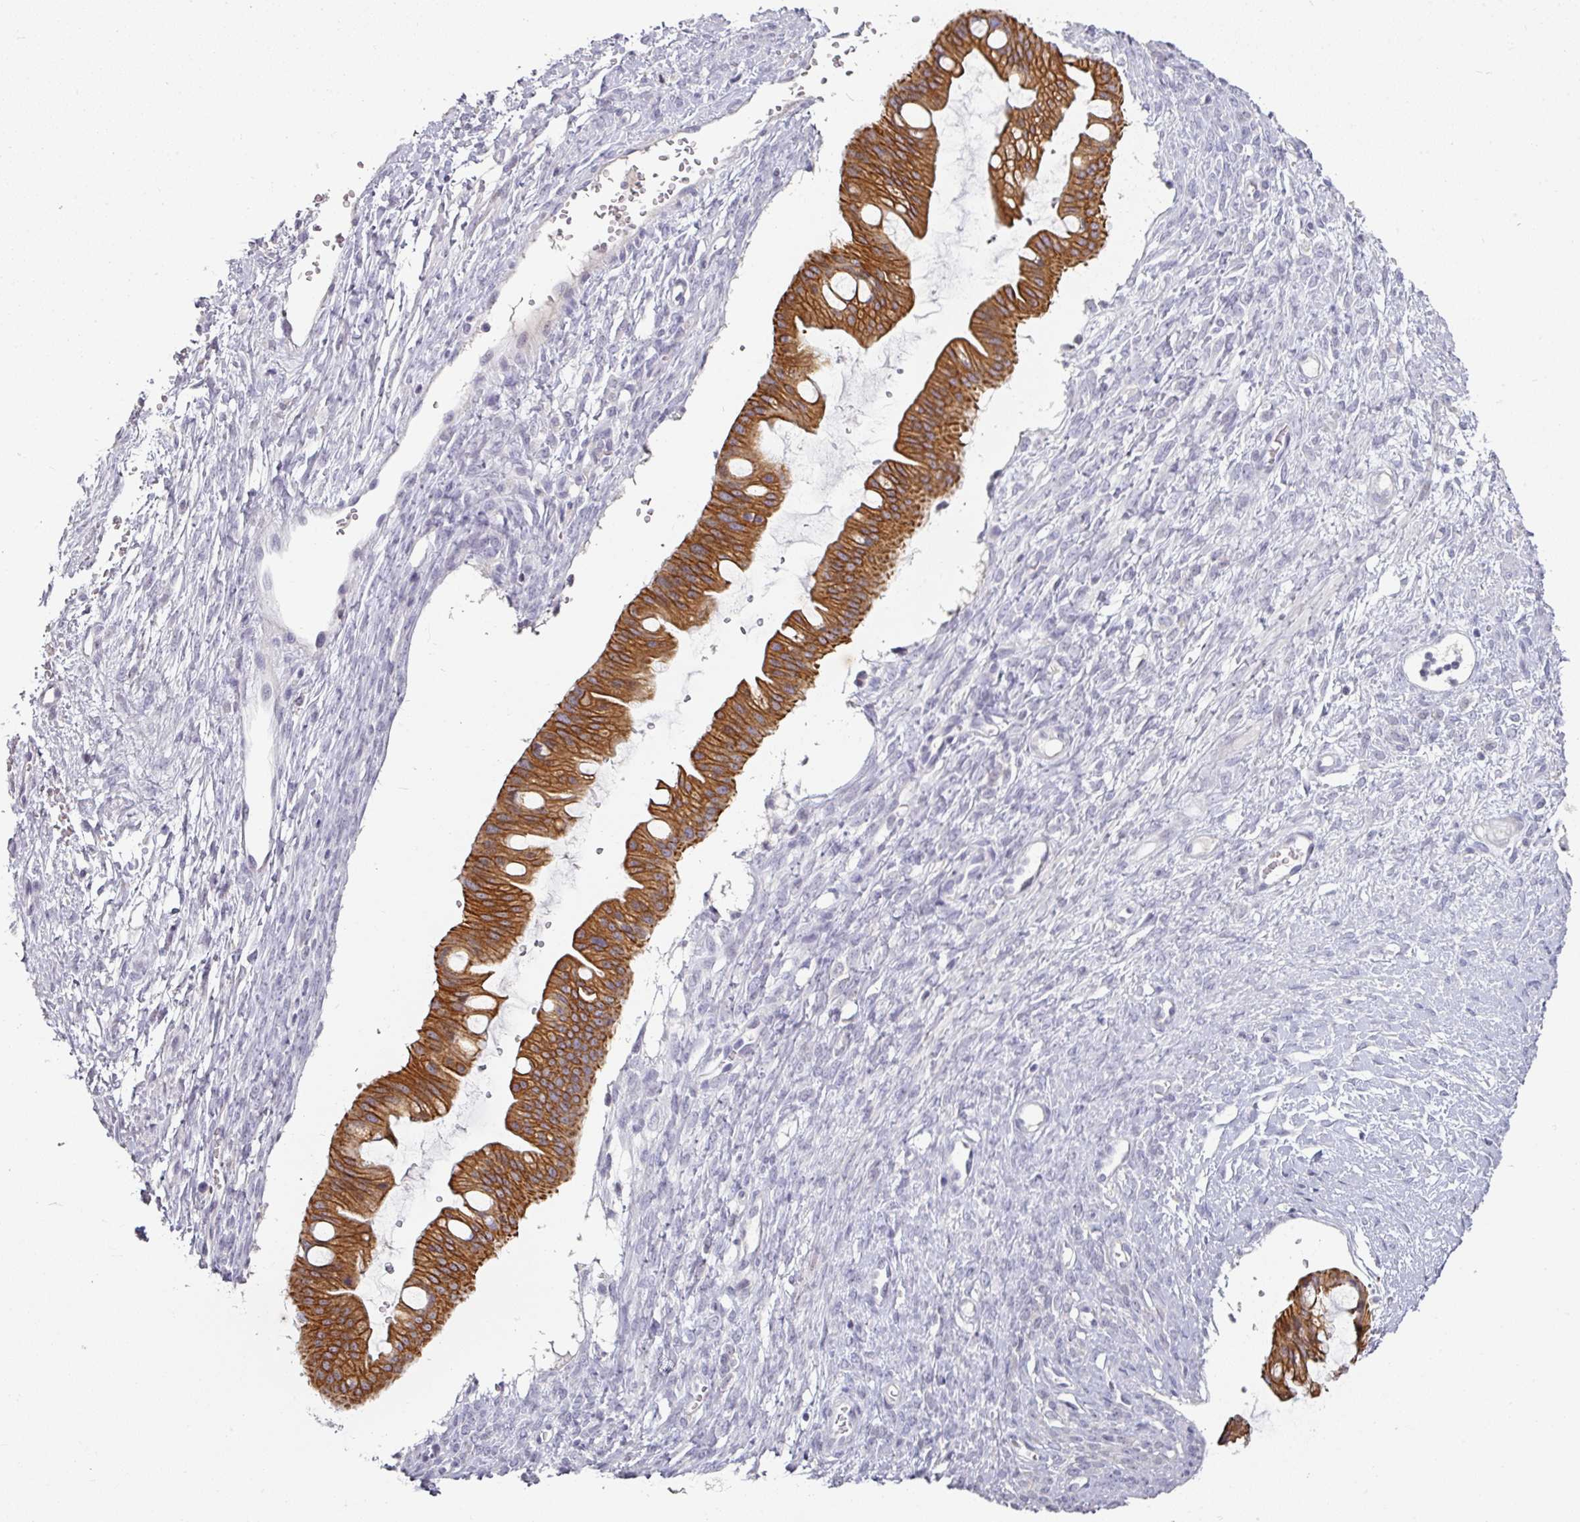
{"staining": {"intensity": "strong", "quantity": ">75%", "location": "cytoplasmic/membranous"}, "tissue": "ovarian cancer", "cell_type": "Tumor cells", "image_type": "cancer", "snomed": [{"axis": "morphology", "description": "Cystadenocarcinoma, mucinous, NOS"}, {"axis": "topography", "description": "Ovary"}], "caption": "An image showing strong cytoplasmic/membranous positivity in approximately >75% of tumor cells in ovarian mucinous cystadenocarcinoma, as visualized by brown immunohistochemical staining.", "gene": "GTF2H3", "patient": {"sex": "female", "age": 73}}